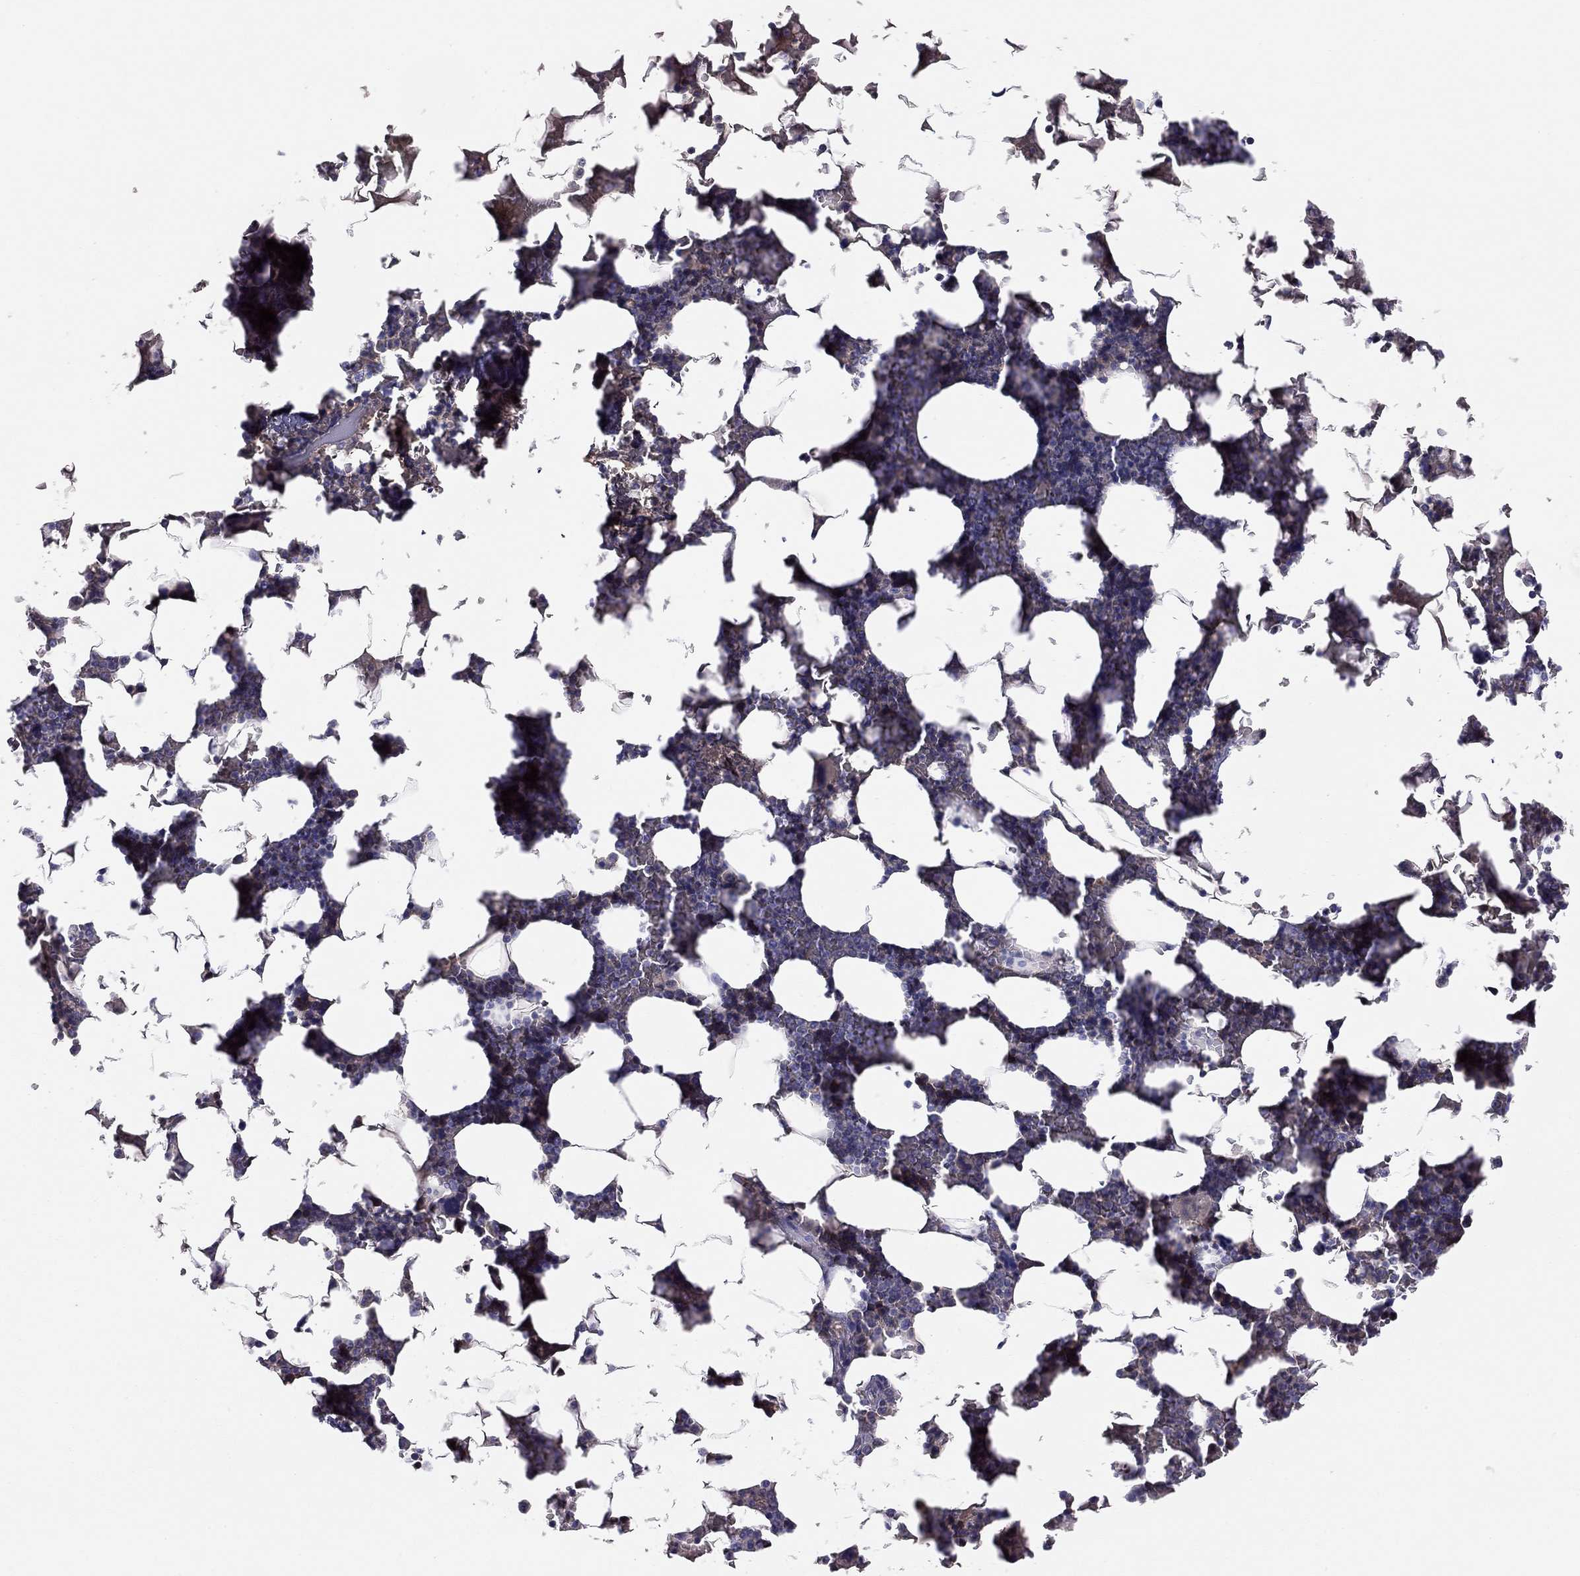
{"staining": {"intensity": "strong", "quantity": "<25%", "location": "cytoplasmic/membranous"}, "tissue": "bone marrow", "cell_type": "Hematopoietic cells", "image_type": "normal", "snomed": [{"axis": "morphology", "description": "Normal tissue, NOS"}, {"axis": "topography", "description": "Bone marrow"}], "caption": "IHC (DAB) staining of benign bone marrow demonstrates strong cytoplasmic/membranous protein staining in approximately <25% of hematopoietic cells.", "gene": "RHCE", "patient": {"sex": "male", "age": 51}}